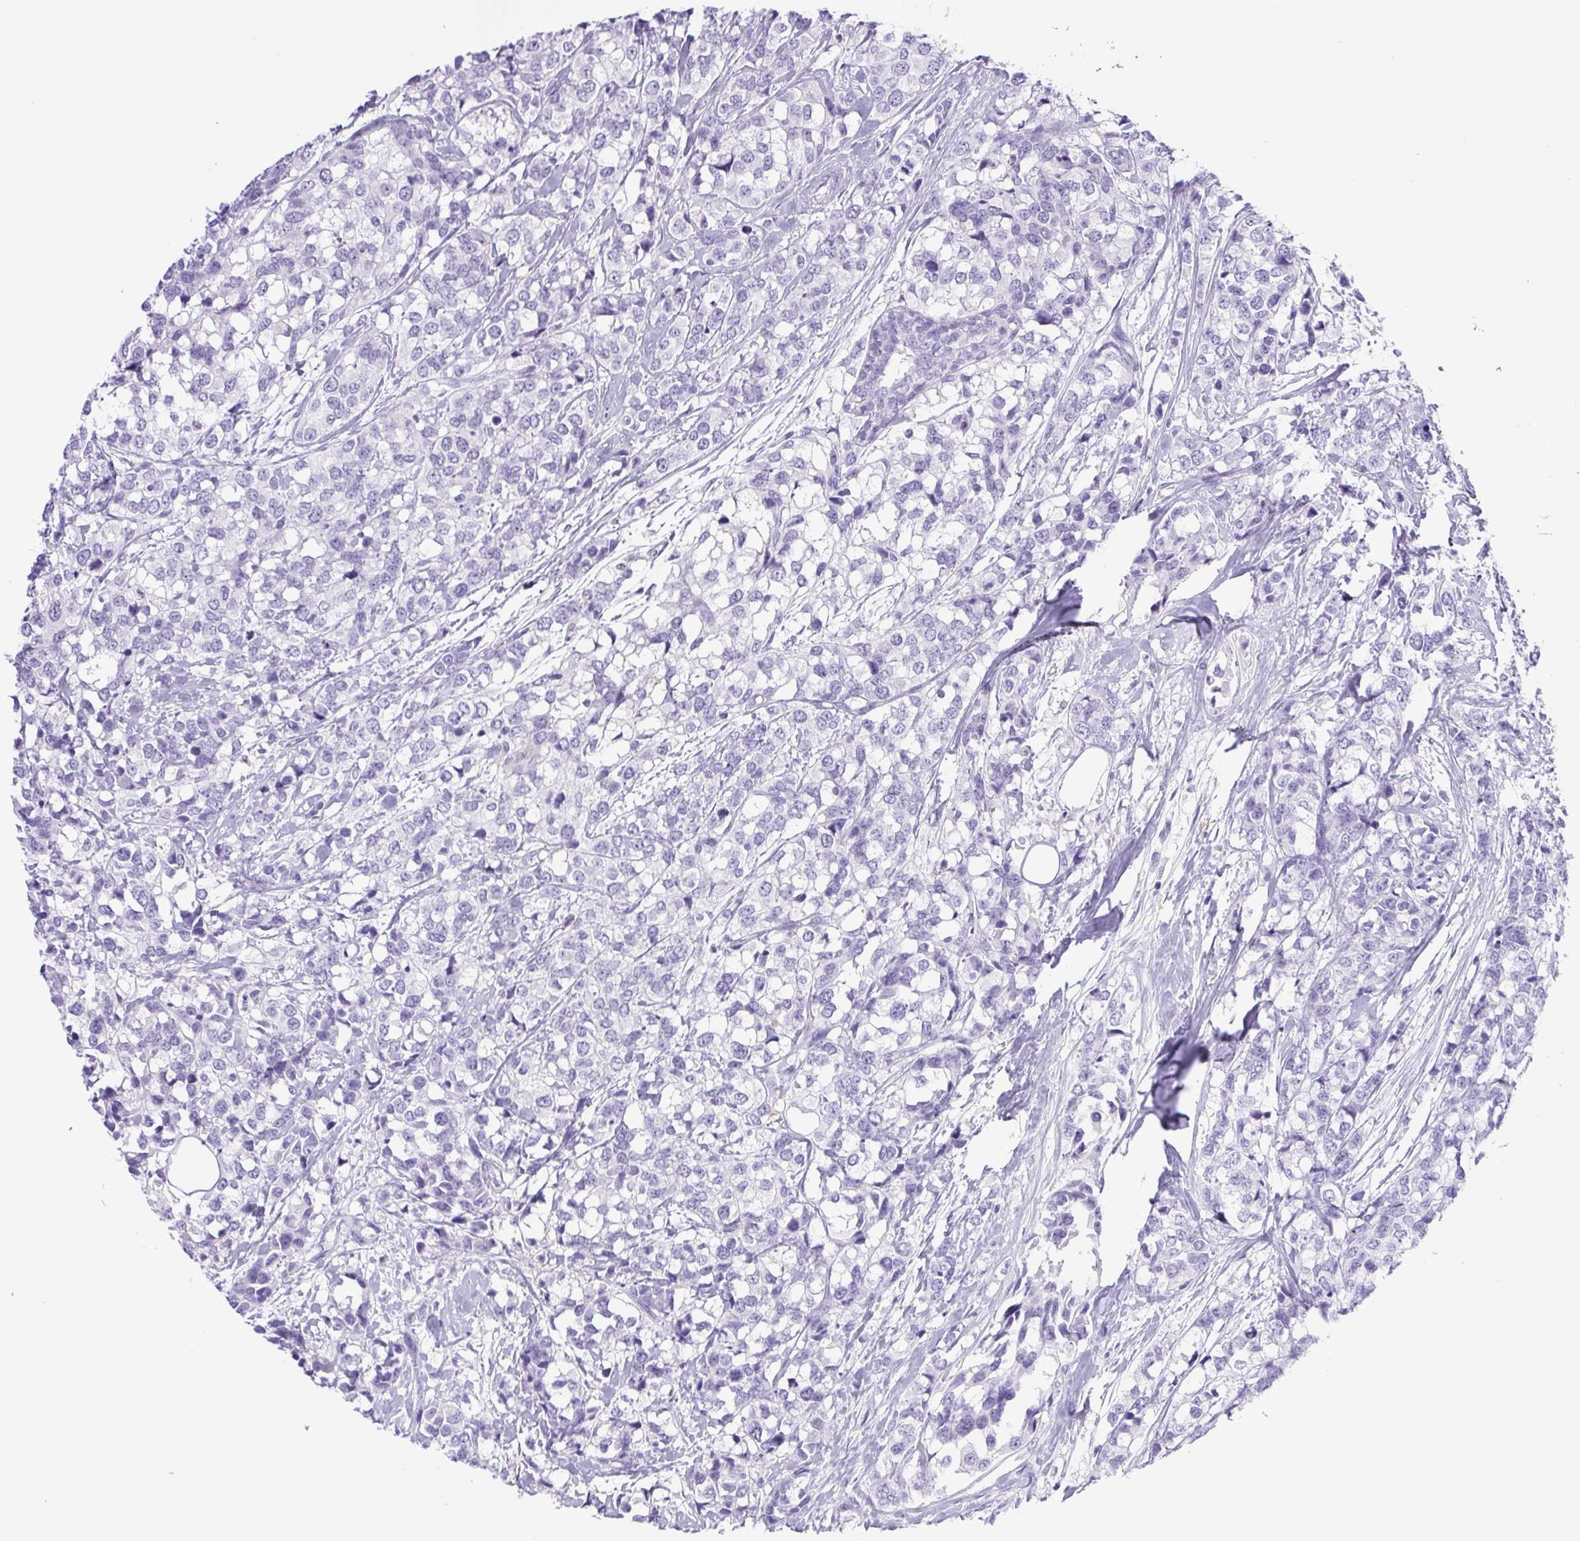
{"staining": {"intensity": "negative", "quantity": "none", "location": "none"}, "tissue": "breast cancer", "cell_type": "Tumor cells", "image_type": "cancer", "snomed": [{"axis": "morphology", "description": "Lobular carcinoma"}, {"axis": "topography", "description": "Breast"}], "caption": "The micrograph reveals no staining of tumor cells in breast lobular carcinoma. The staining is performed using DAB (3,3'-diaminobenzidine) brown chromogen with nuclei counter-stained in using hematoxylin.", "gene": "SYNPR", "patient": {"sex": "female", "age": 59}}